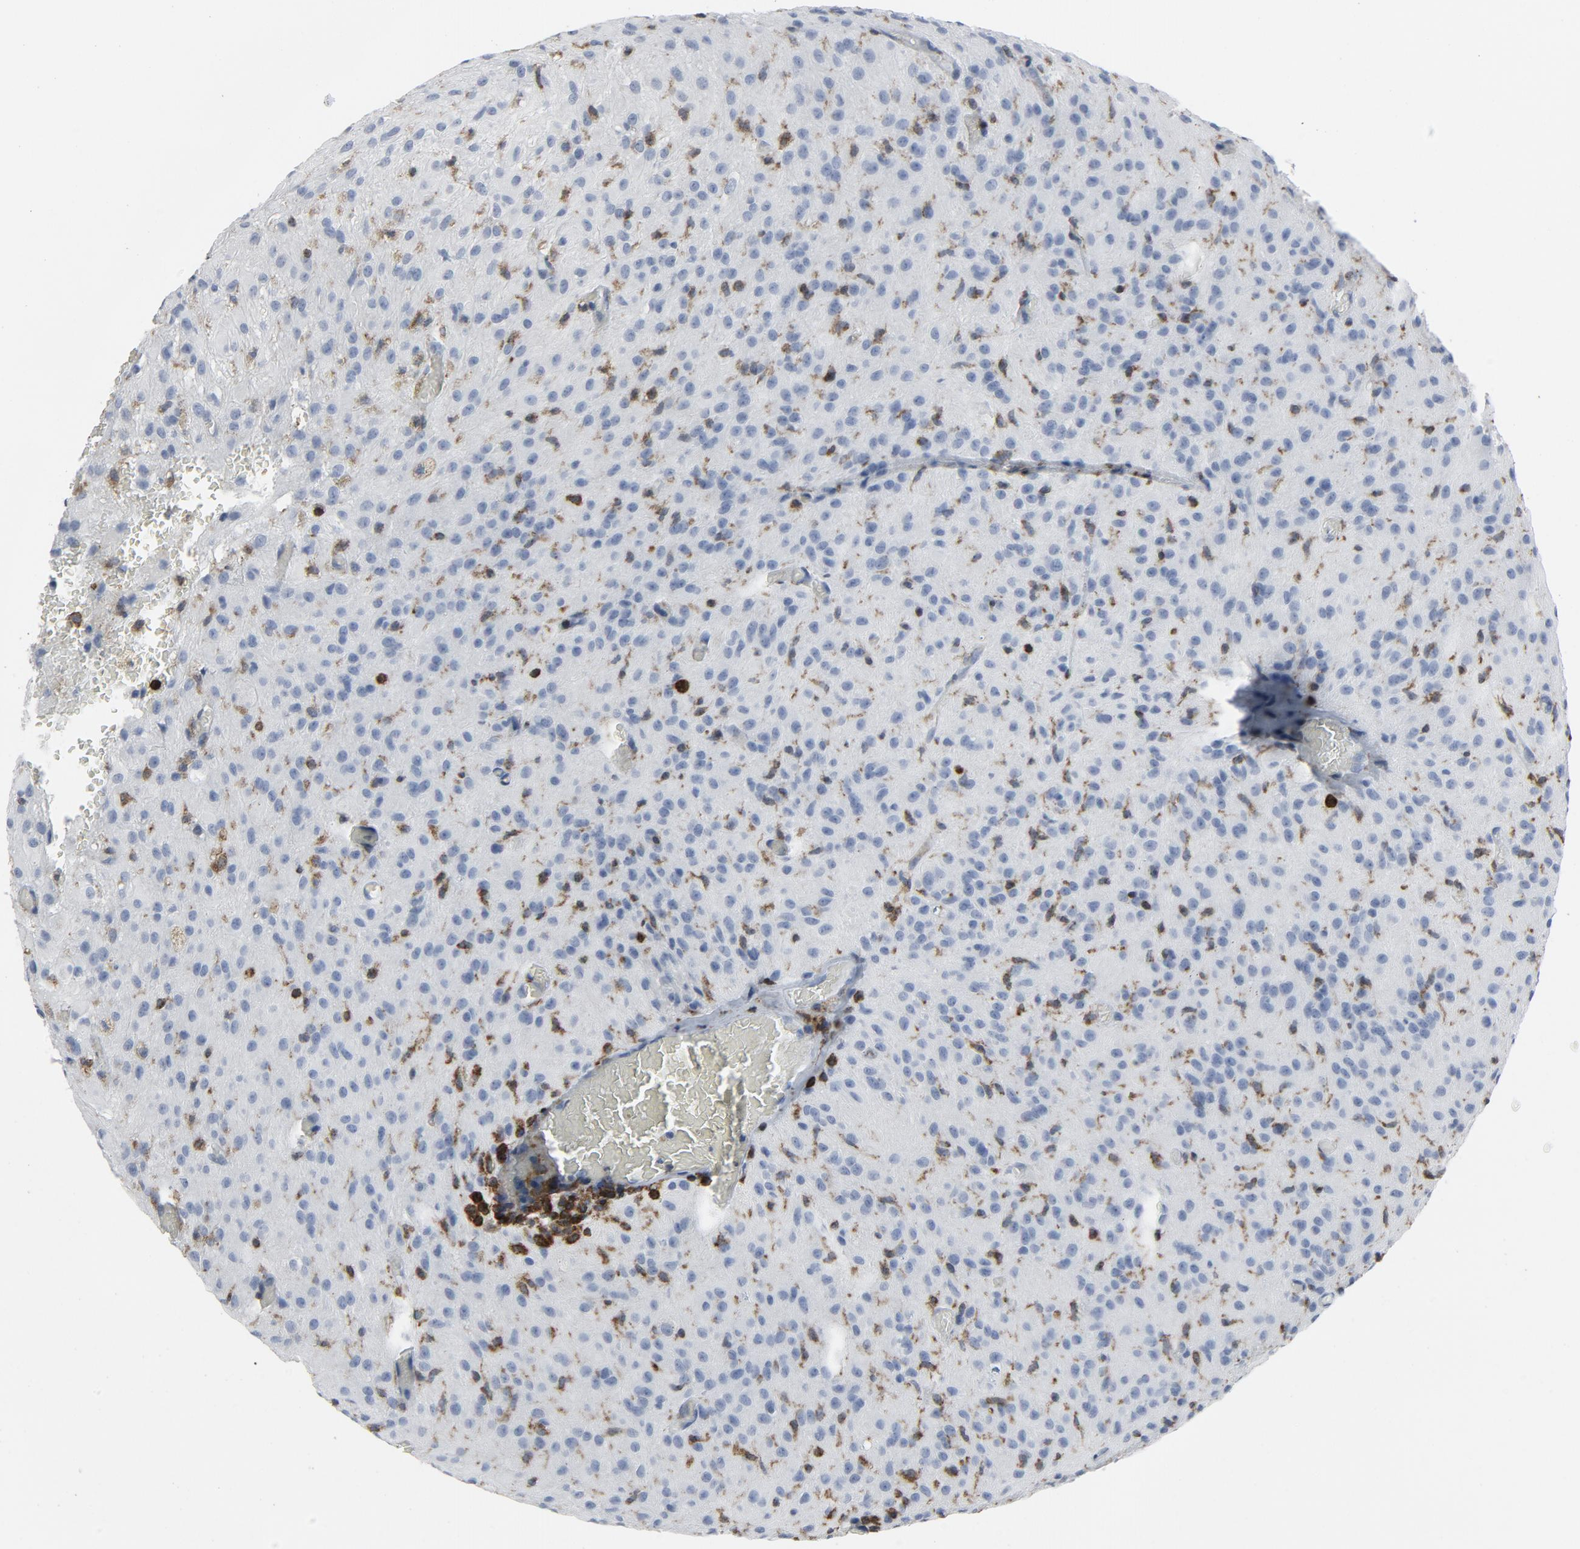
{"staining": {"intensity": "negative", "quantity": "none", "location": "none"}, "tissue": "glioma", "cell_type": "Tumor cells", "image_type": "cancer", "snomed": [{"axis": "morphology", "description": "Glioma, malignant, High grade"}, {"axis": "topography", "description": "Brain"}], "caption": "Immunohistochemical staining of human glioma displays no significant expression in tumor cells.", "gene": "LCP2", "patient": {"sex": "female", "age": 59}}